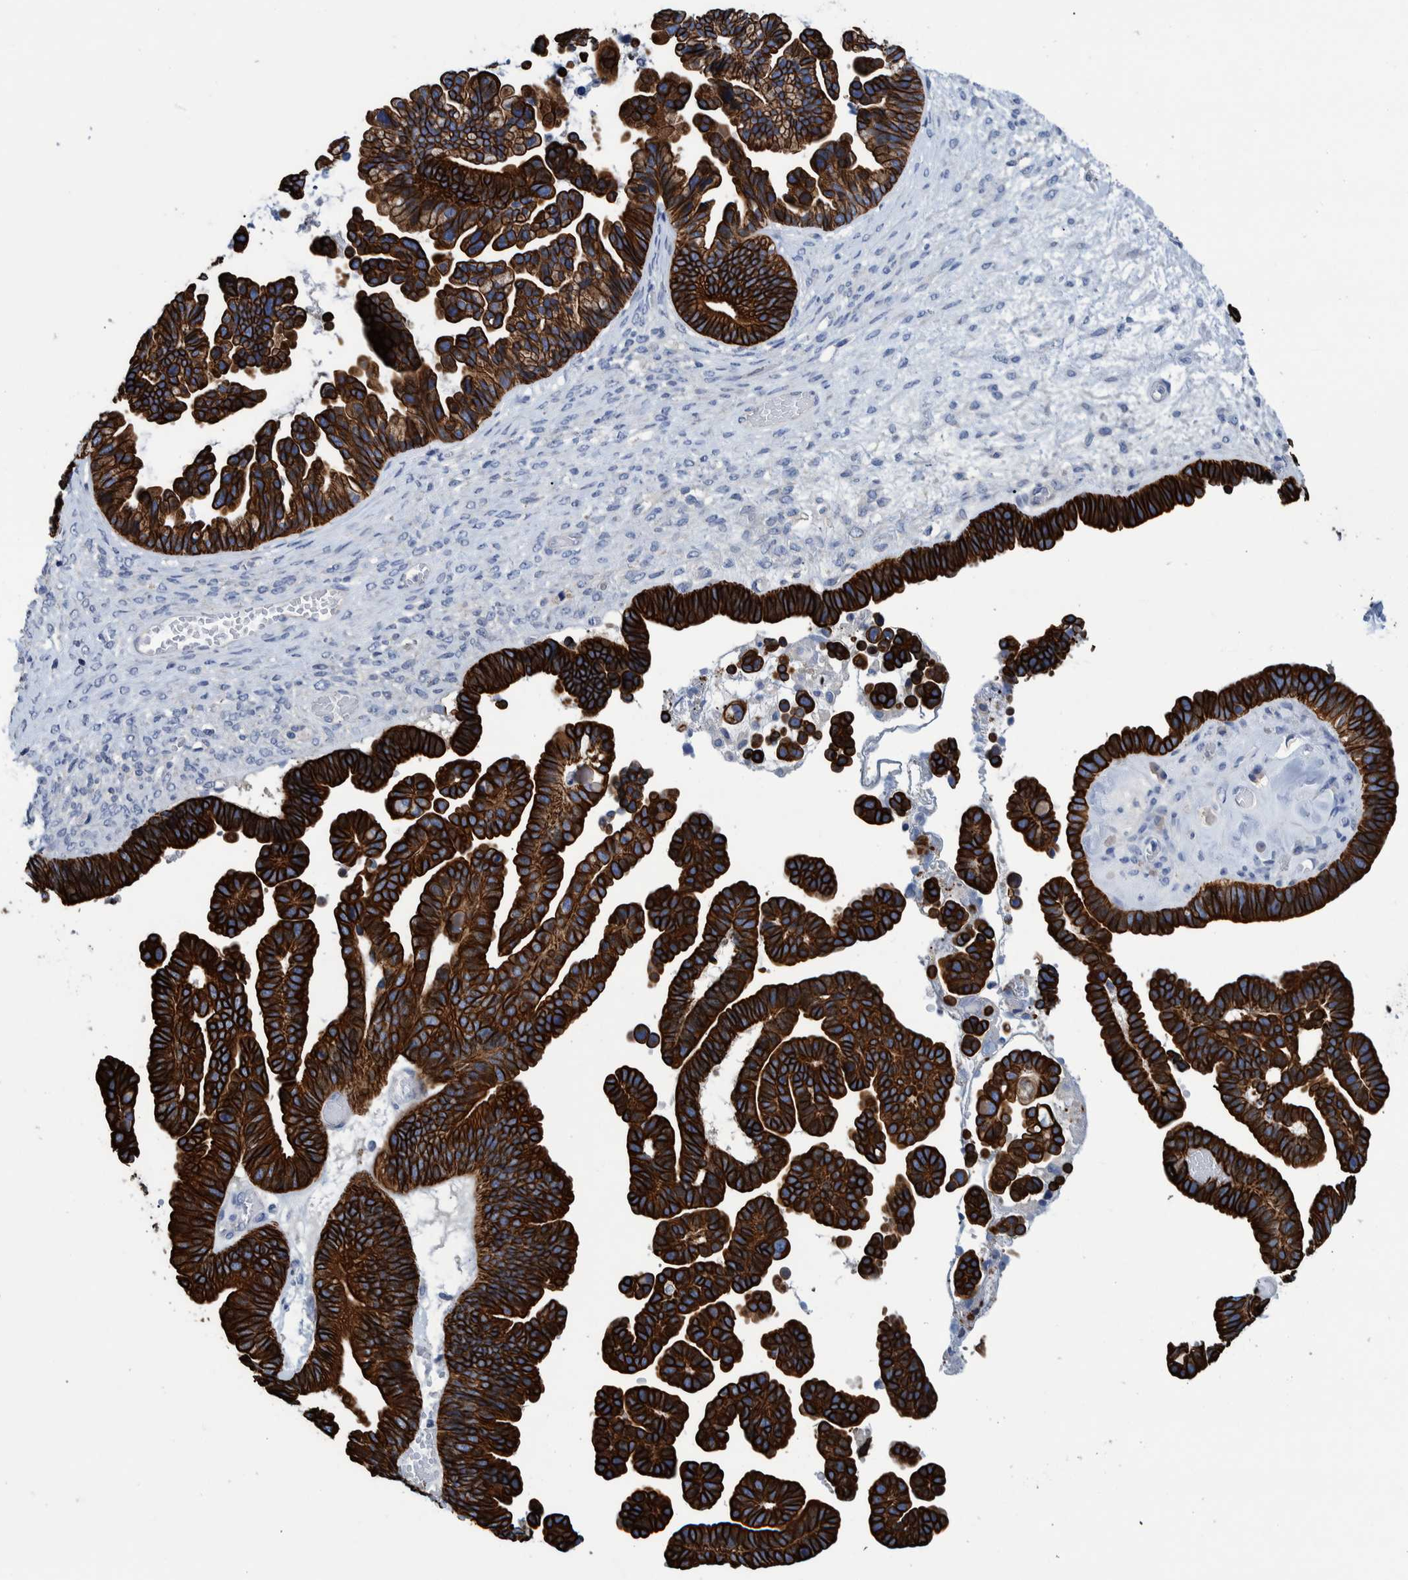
{"staining": {"intensity": "strong", "quantity": ">75%", "location": "cytoplasmic/membranous"}, "tissue": "ovarian cancer", "cell_type": "Tumor cells", "image_type": "cancer", "snomed": [{"axis": "morphology", "description": "Cystadenocarcinoma, serous, NOS"}, {"axis": "topography", "description": "Ovary"}], "caption": "The image reveals a brown stain indicating the presence of a protein in the cytoplasmic/membranous of tumor cells in ovarian cancer.", "gene": "MKS1", "patient": {"sex": "female", "age": 56}}